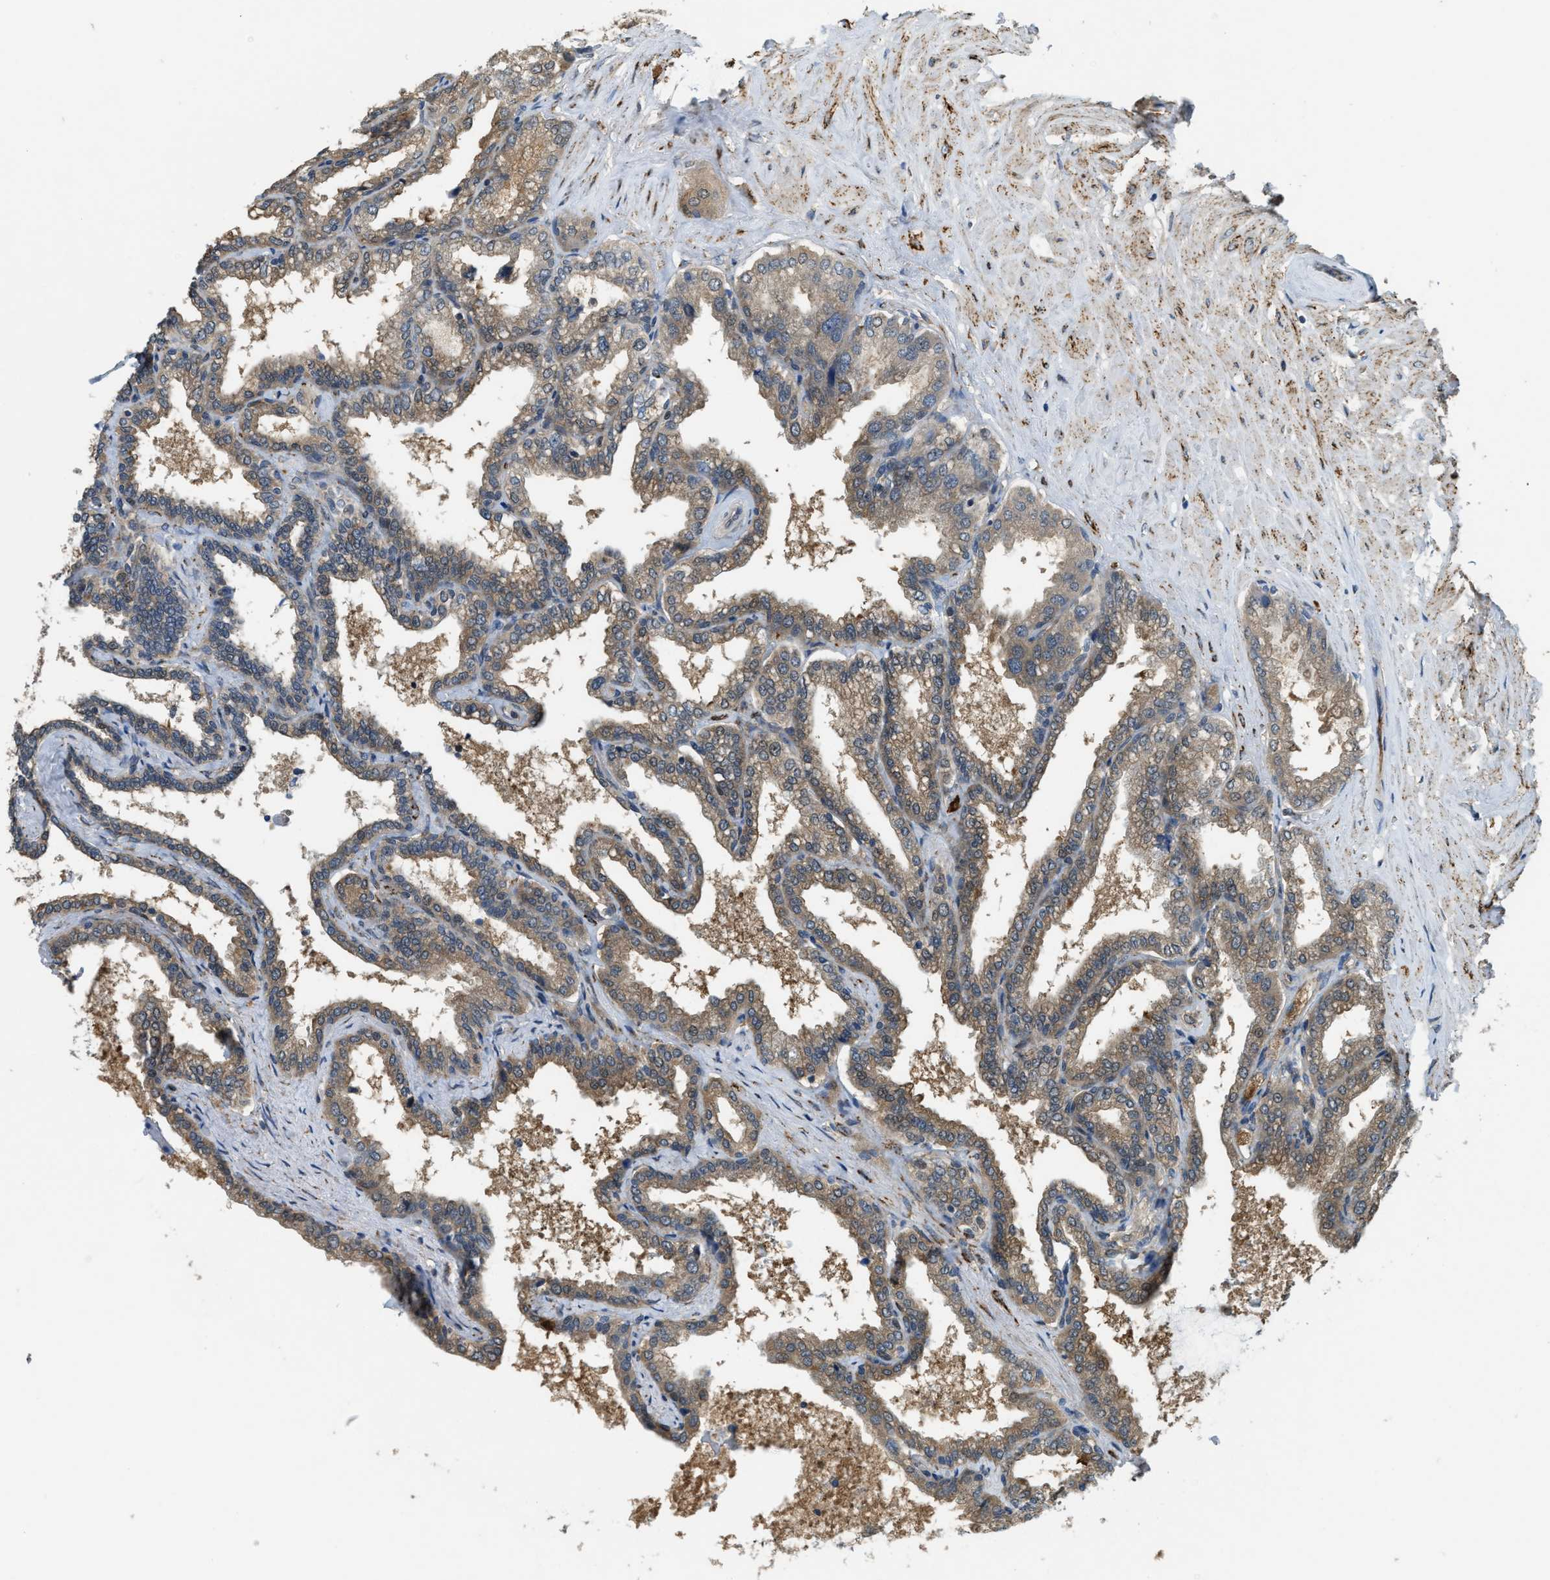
{"staining": {"intensity": "moderate", "quantity": ">75%", "location": "cytoplasmic/membranous"}, "tissue": "seminal vesicle", "cell_type": "Glandular cells", "image_type": "normal", "snomed": [{"axis": "morphology", "description": "Normal tissue, NOS"}, {"axis": "topography", "description": "Seminal veicle"}], "caption": "DAB (3,3'-diaminobenzidine) immunohistochemical staining of benign human seminal vesicle shows moderate cytoplasmic/membranous protein positivity in about >75% of glandular cells.", "gene": "STARD3NL", "patient": {"sex": "male", "age": 46}}